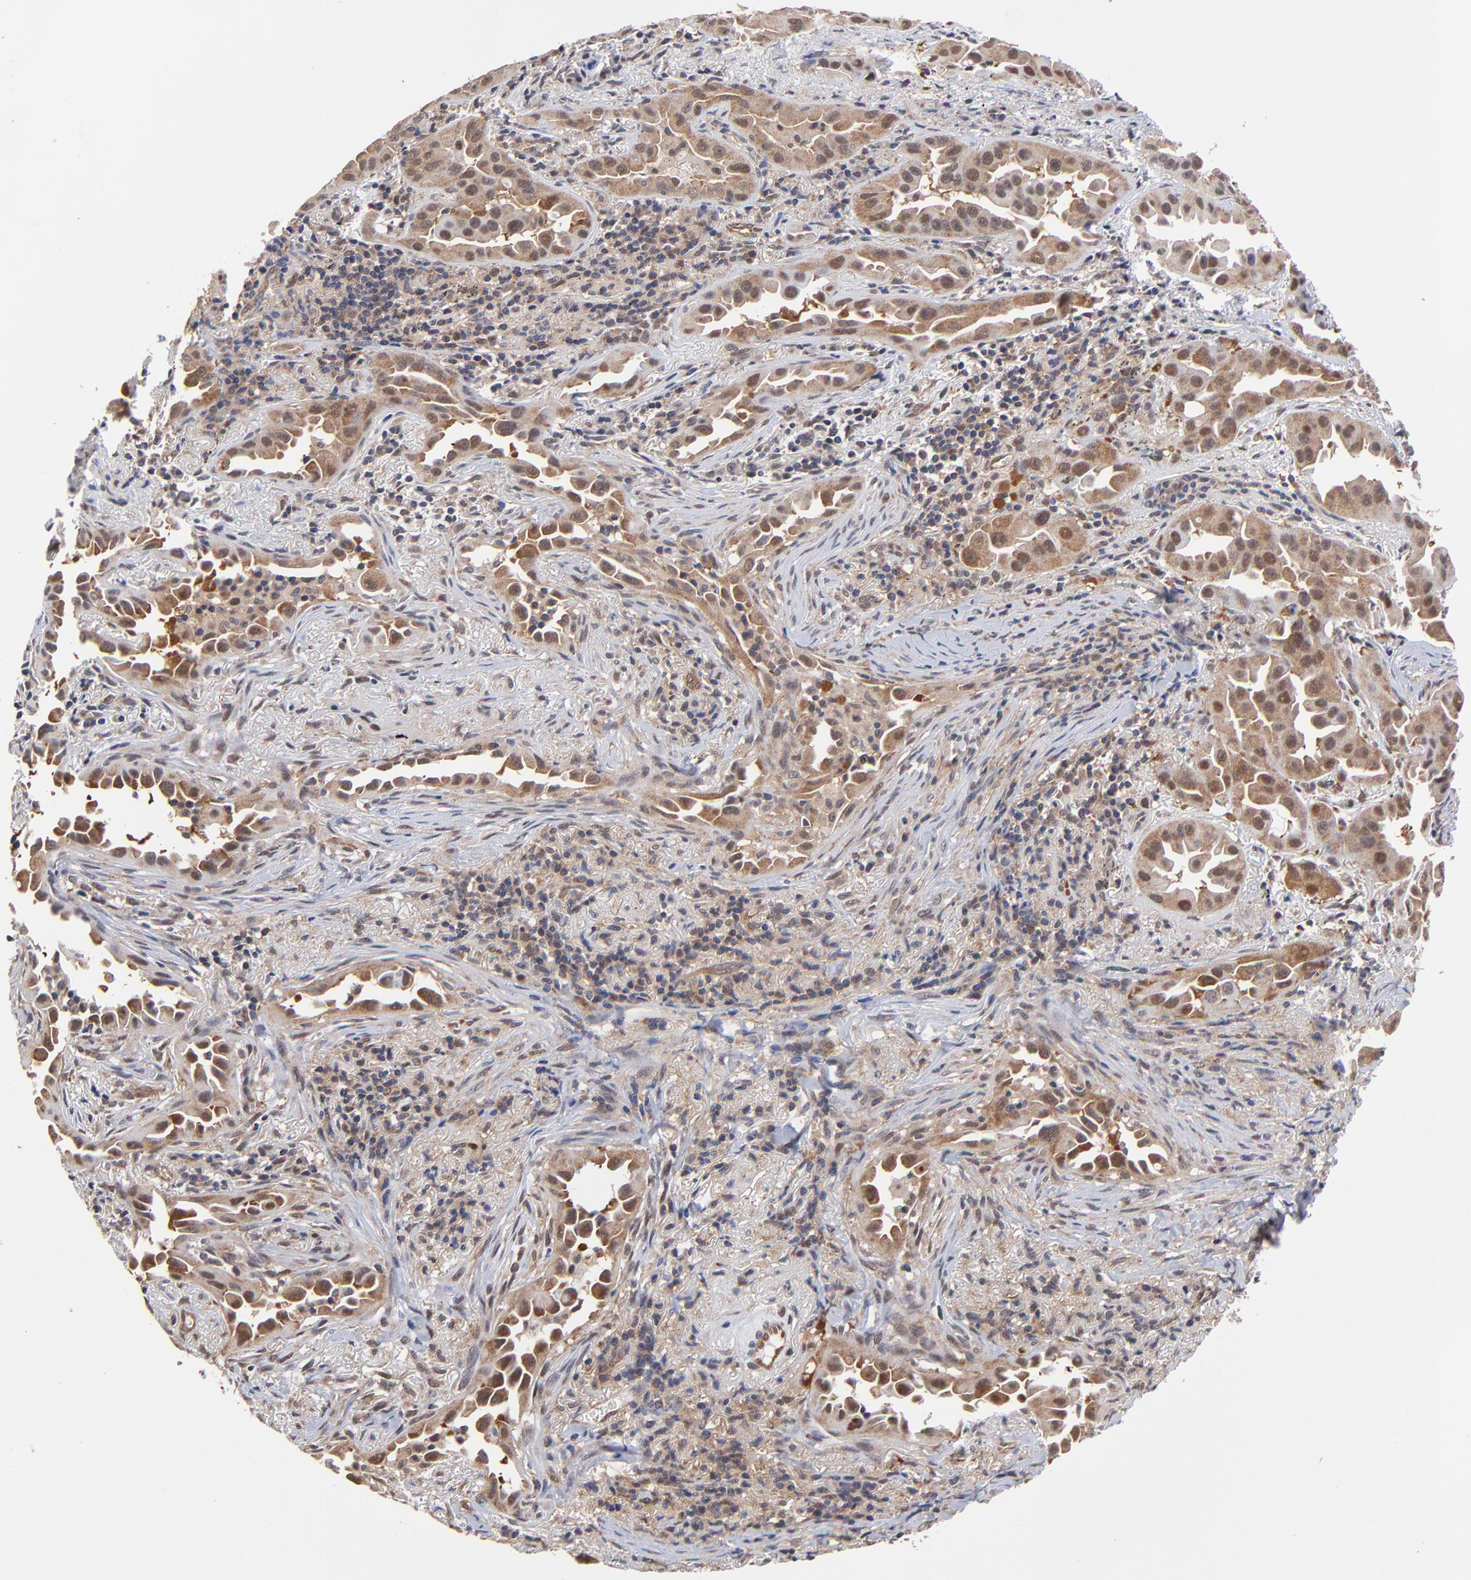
{"staining": {"intensity": "moderate", "quantity": ">75%", "location": "cytoplasmic/membranous,nuclear"}, "tissue": "lung cancer", "cell_type": "Tumor cells", "image_type": "cancer", "snomed": [{"axis": "morphology", "description": "Normal tissue, NOS"}, {"axis": "morphology", "description": "Adenocarcinoma, NOS"}, {"axis": "topography", "description": "Bronchus"}], "caption": "Moderate cytoplasmic/membranous and nuclear protein staining is identified in approximately >75% of tumor cells in lung adenocarcinoma.", "gene": "PSMC4", "patient": {"sex": "male", "age": 68}}